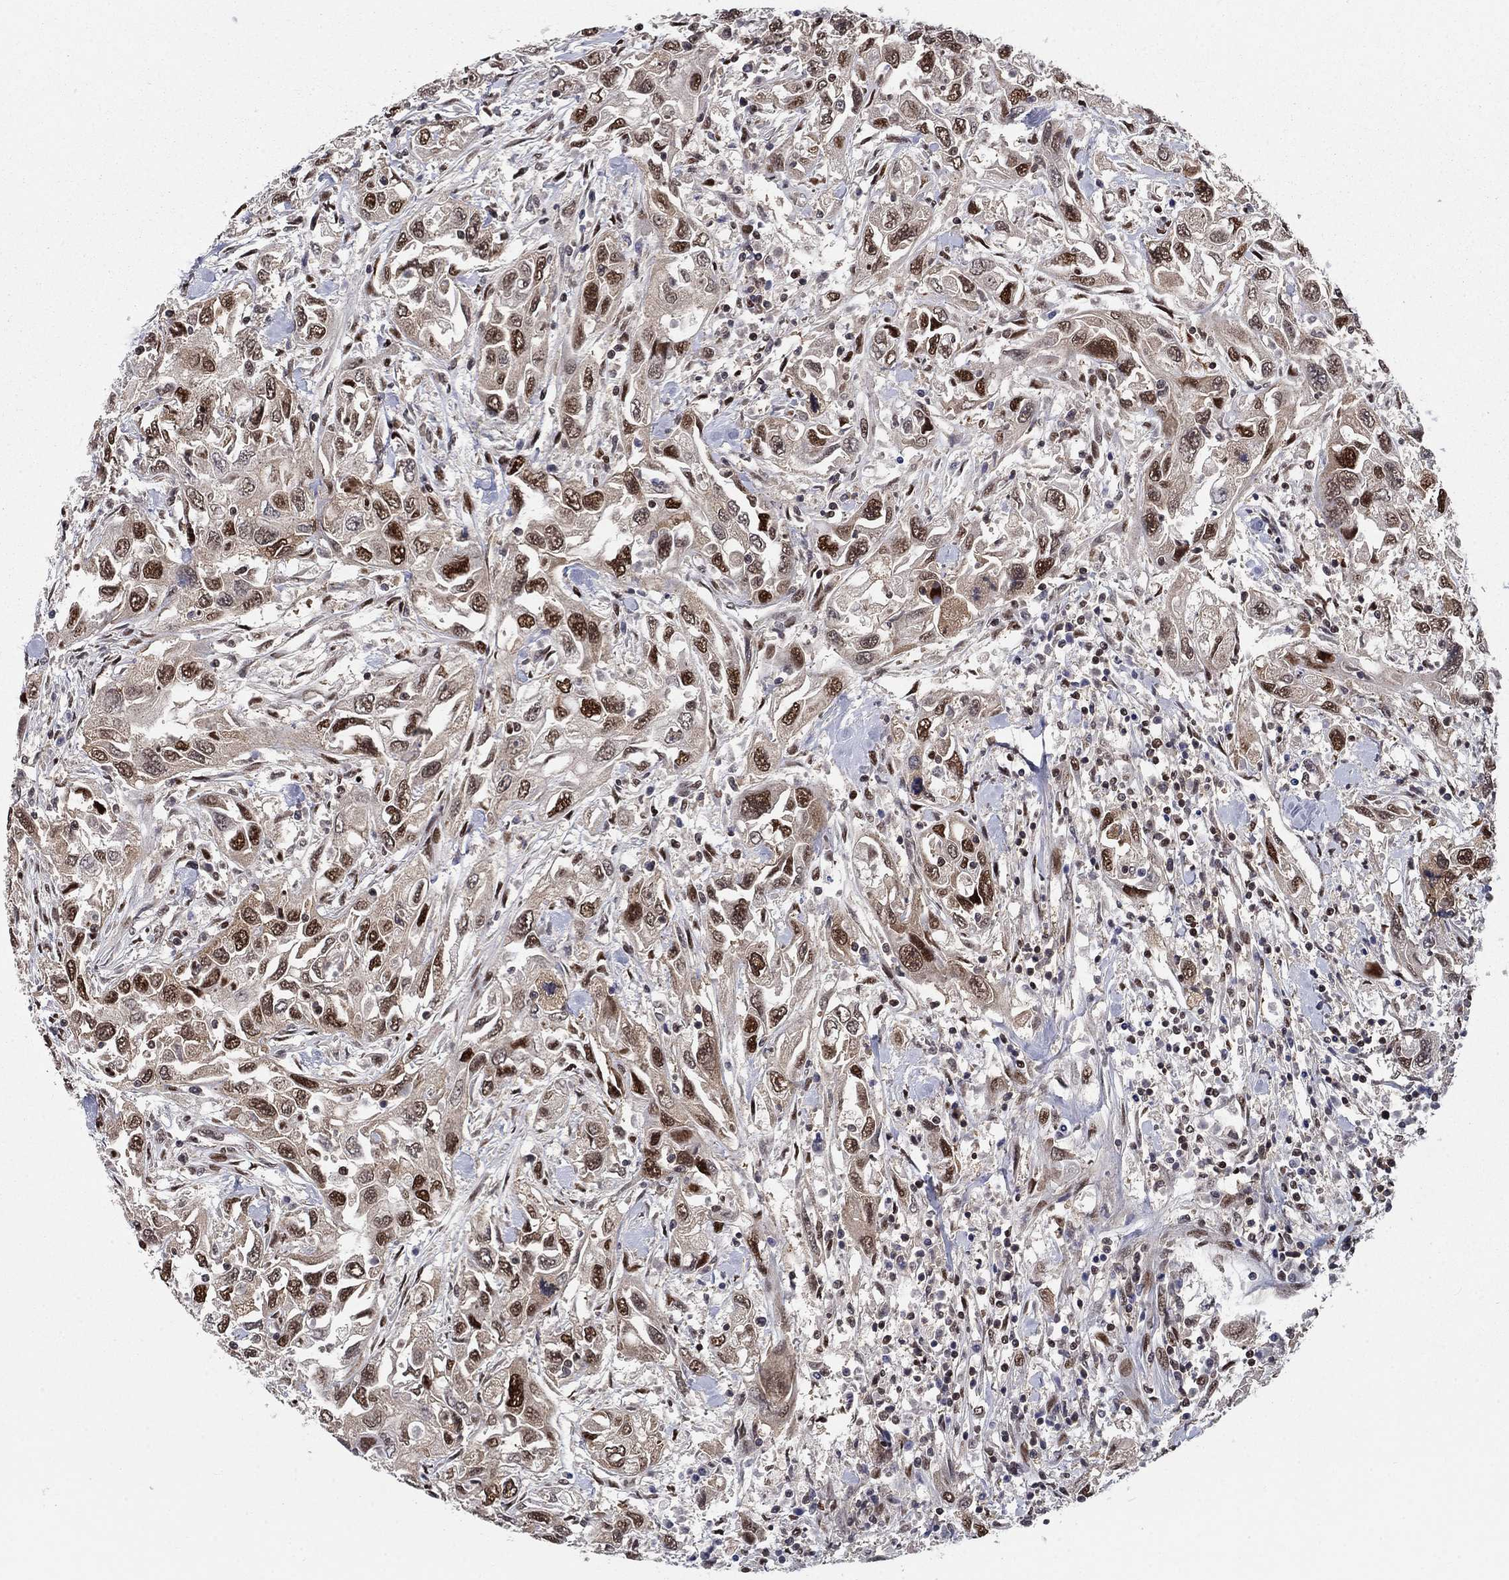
{"staining": {"intensity": "strong", "quantity": "25%-75%", "location": "nuclear"}, "tissue": "urothelial cancer", "cell_type": "Tumor cells", "image_type": "cancer", "snomed": [{"axis": "morphology", "description": "Urothelial carcinoma, High grade"}, {"axis": "topography", "description": "Urinary bladder"}], "caption": "Immunohistochemistry (DAB) staining of human urothelial carcinoma (high-grade) shows strong nuclear protein positivity in approximately 25%-75% of tumor cells. (Brightfield microscopy of DAB IHC at high magnification).", "gene": "RPRD1B", "patient": {"sex": "male", "age": 76}}